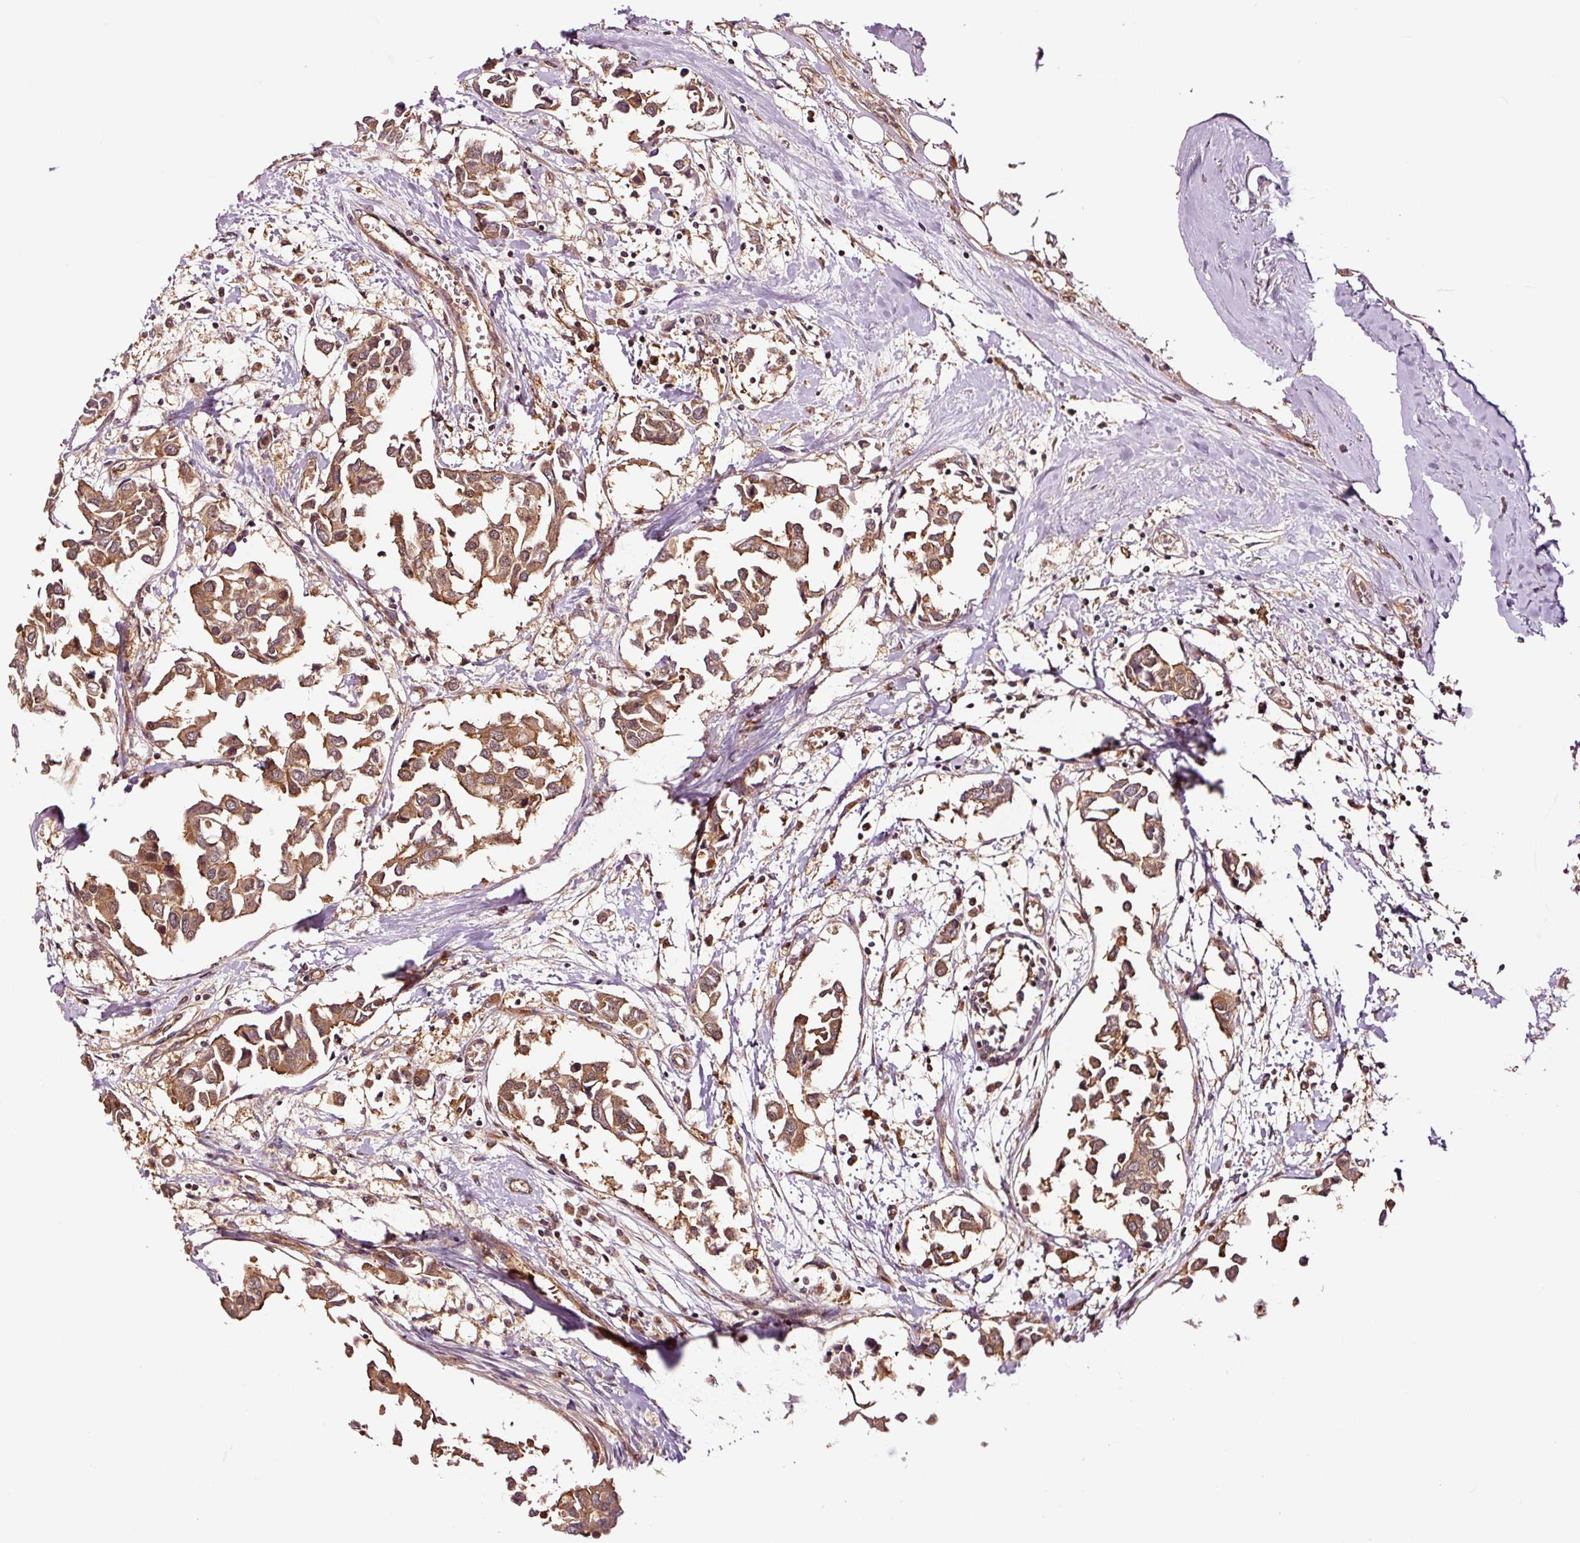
{"staining": {"intensity": "moderate", "quantity": ">75%", "location": "cytoplasmic/membranous"}, "tissue": "breast cancer", "cell_type": "Tumor cells", "image_type": "cancer", "snomed": [{"axis": "morphology", "description": "Duct carcinoma"}, {"axis": "topography", "description": "Breast"}], "caption": "A micrograph of breast cancer stained for a protein displays moderate cytoplasmic/membranous brown staining in tumor cells. The protein of interest is shown in brown color, while the nuclei are stained blue.", "gene": "METAP1", "patient": {"sex": "female", "age": 83}}